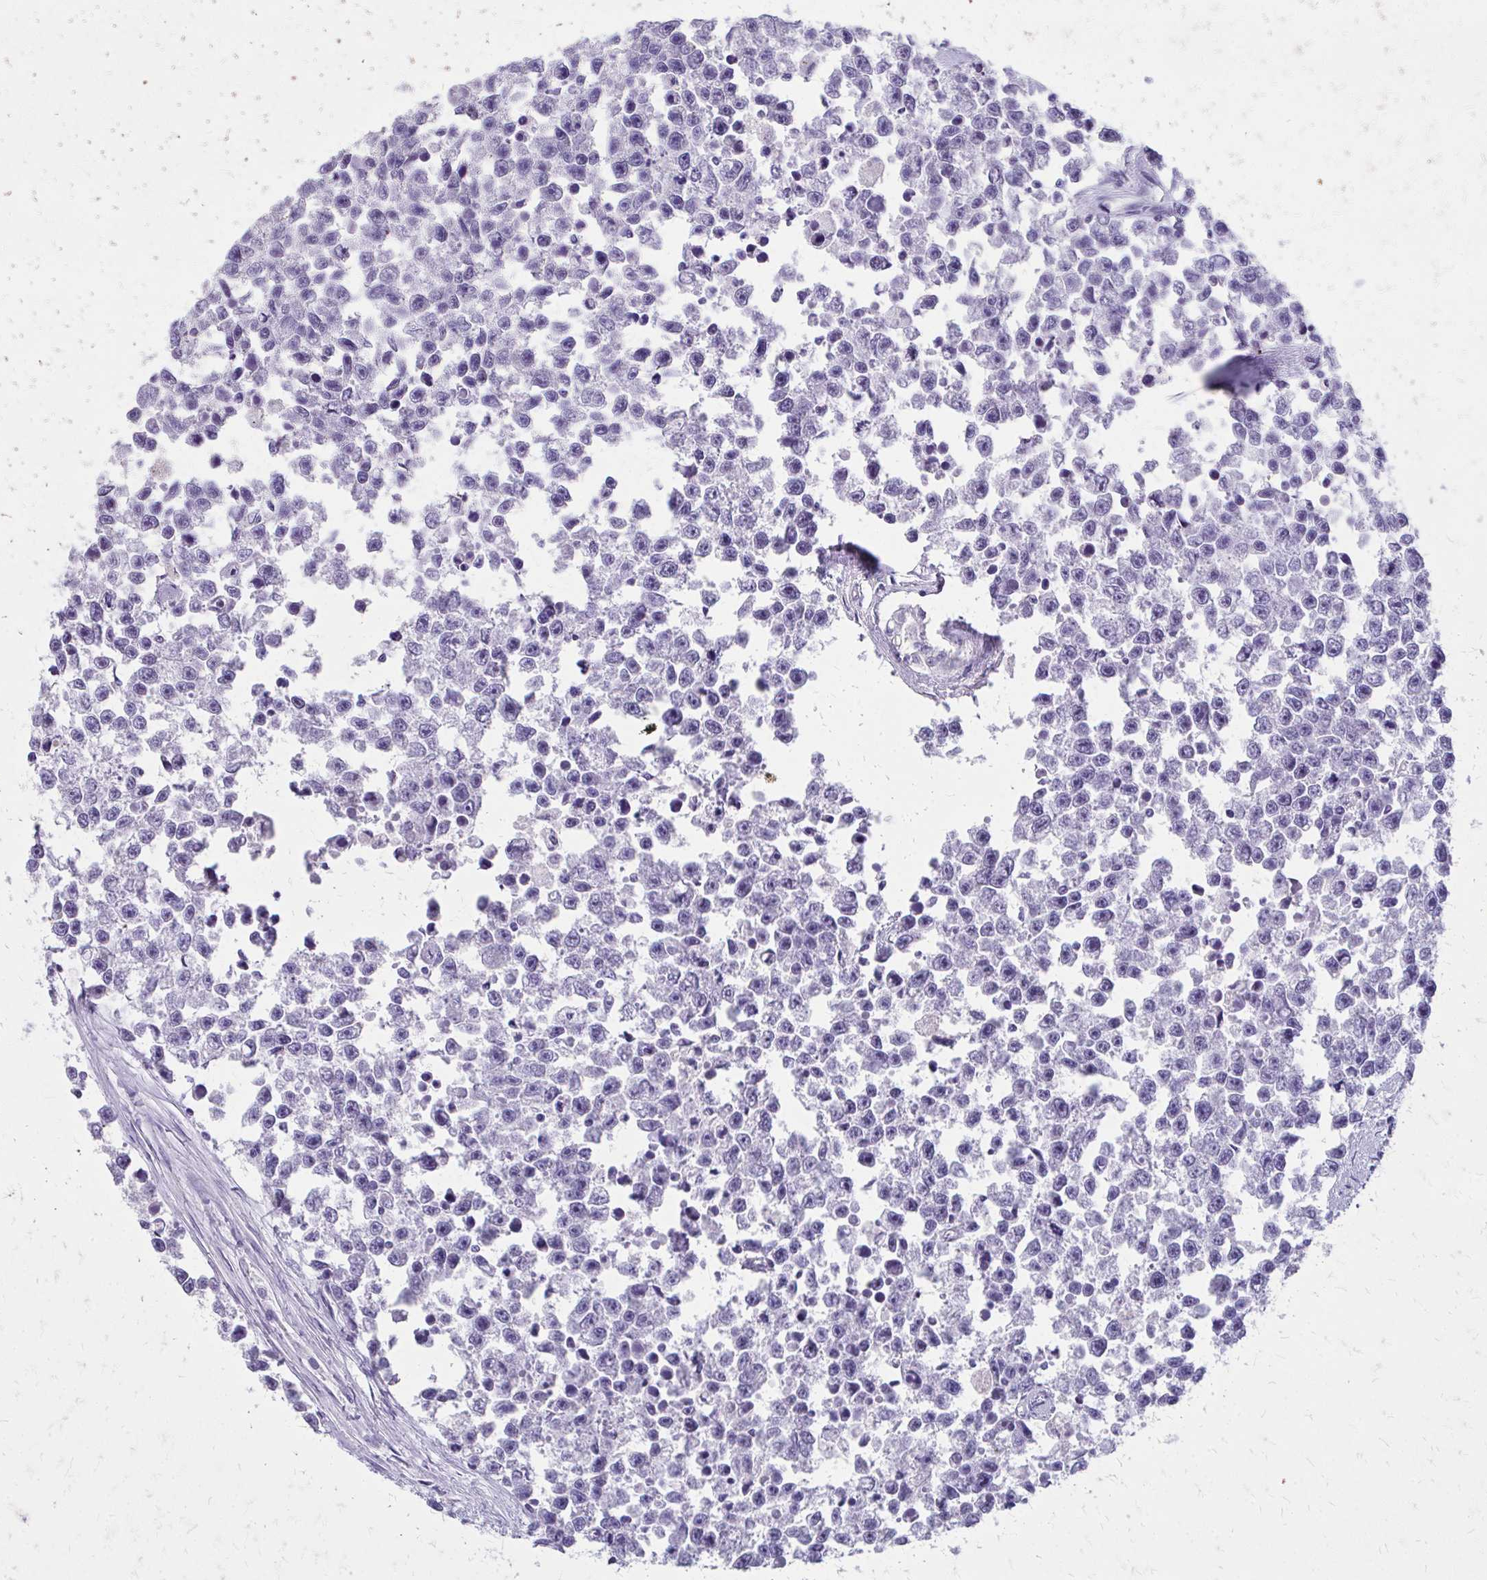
{"staining": {"intensity": "negative", "quantity": "none", "location": "none"}, "tissue": "testis cancer", "cell_type": "Tumor cells", "image_type": "cancer", "snomed": [{"axis": "morphology", "description": "Seminoma, NOS"}, {"axis": "topography", "description": "Testis"}], "caption": "An immunohistochemistry (IHC) photomicrograph of testis cancer (seminoma) is shown. There is no staining in tumor cells of testis cancer (seminoma).", "gene": "TRIM6", "patient": {"sex": "male", "age": 26}}